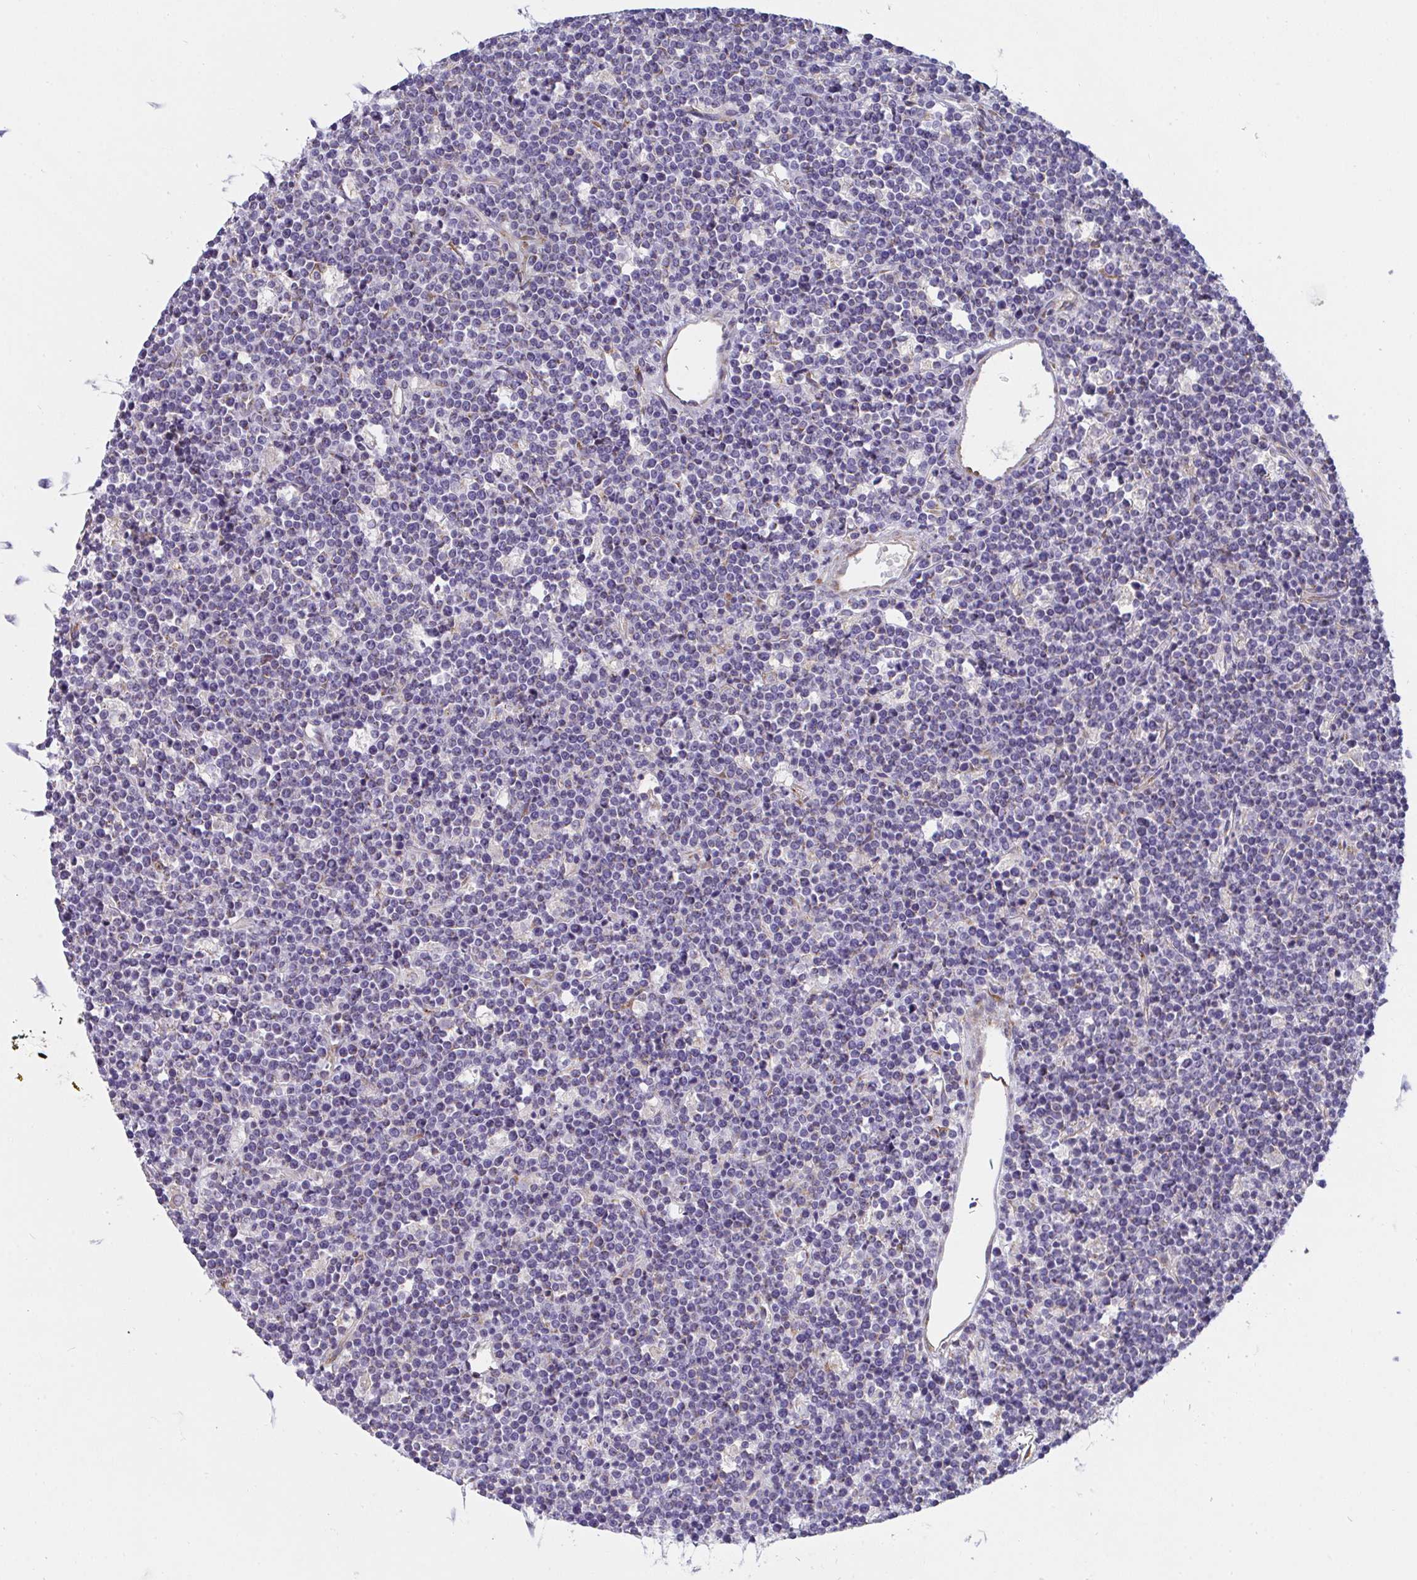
{"staining": {"intensity": "negative", "quantity": "none", "location": "none"}, "tissue": "lymphoma", "cell_type": "Tumor cells", "image_type": "cancer", "snomed": [{"axis": "morphology", "description": "Malignant lymphoma, non-Hodgkin's type, High grade"}, {"axis": "topography", "description": "Ovary"}], "caption": "High magnification brightfield microscopy of malignant lymphoma, non-Hodgkin's type (high-grade) stained with DAB (brown) and counterstained with hematoxylin (blue): tumor cells show no significant expression.", "gene": "MIA3", "patient": {"sex": "female", "age": 56}}